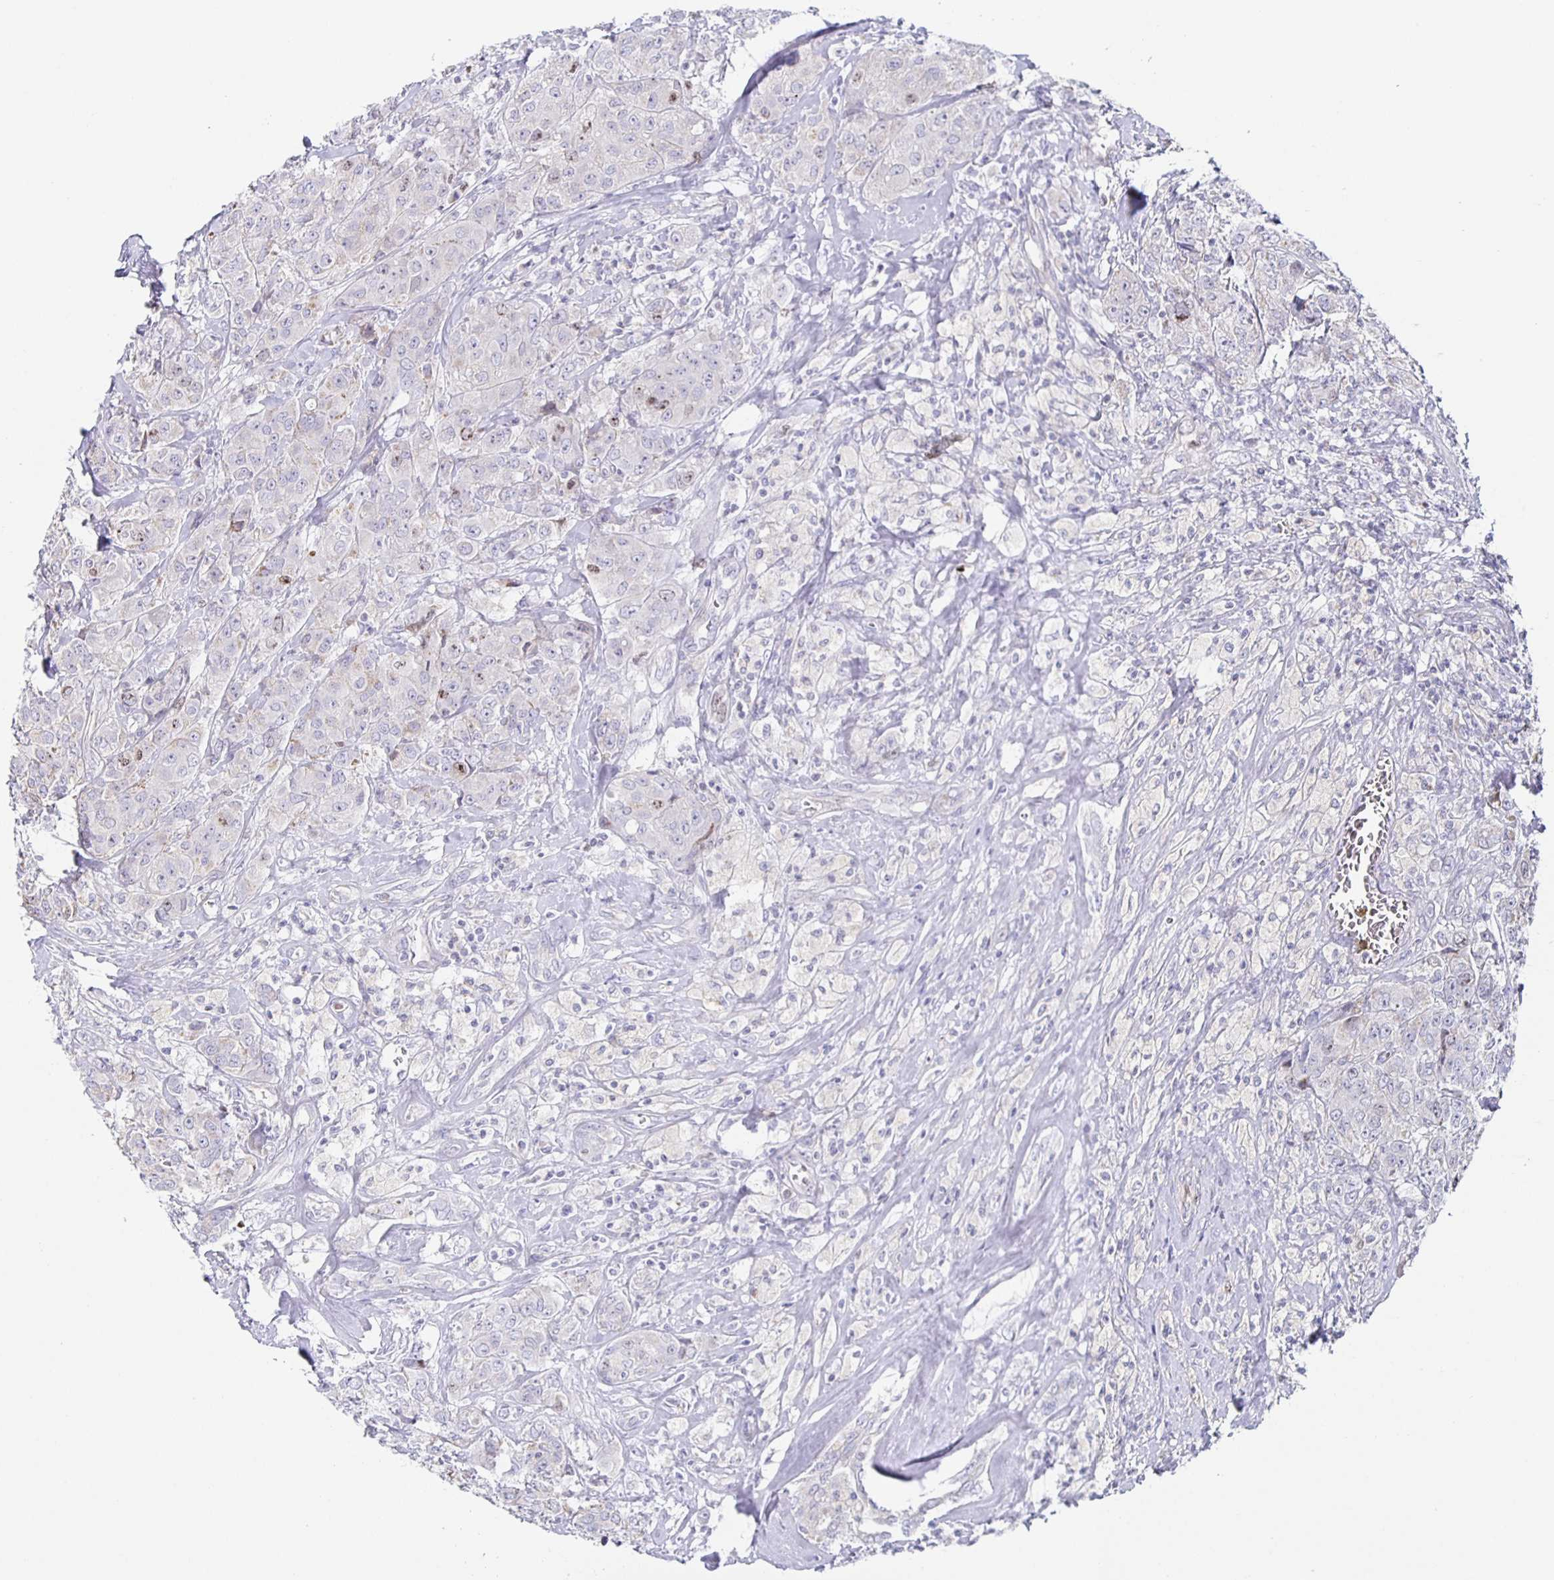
{"staining": {"intensity": "weak", "quantity": "<25%", "location": "cytoplasmic/membranous,nuclear"}, "tissue": "breast cancer", "cell_type": "Tumor cells", "image_type": "cancer", "snomed": [{"axis": "morphology", "description": "Normal tissue, NOS"}, {"axis": "morphology", "description": "Duct carcinoma"}, {"axis": "topography", "description": "Breast"}], "caption": "High power microscopy photomicrograph of an immunohistochemistry (IHC) image of breast infiltrating ductal carcinoma, revealing no significant staining in tumor cells.", "gene": "CENPH", "patient": {"sex": "female", "age": 43}}